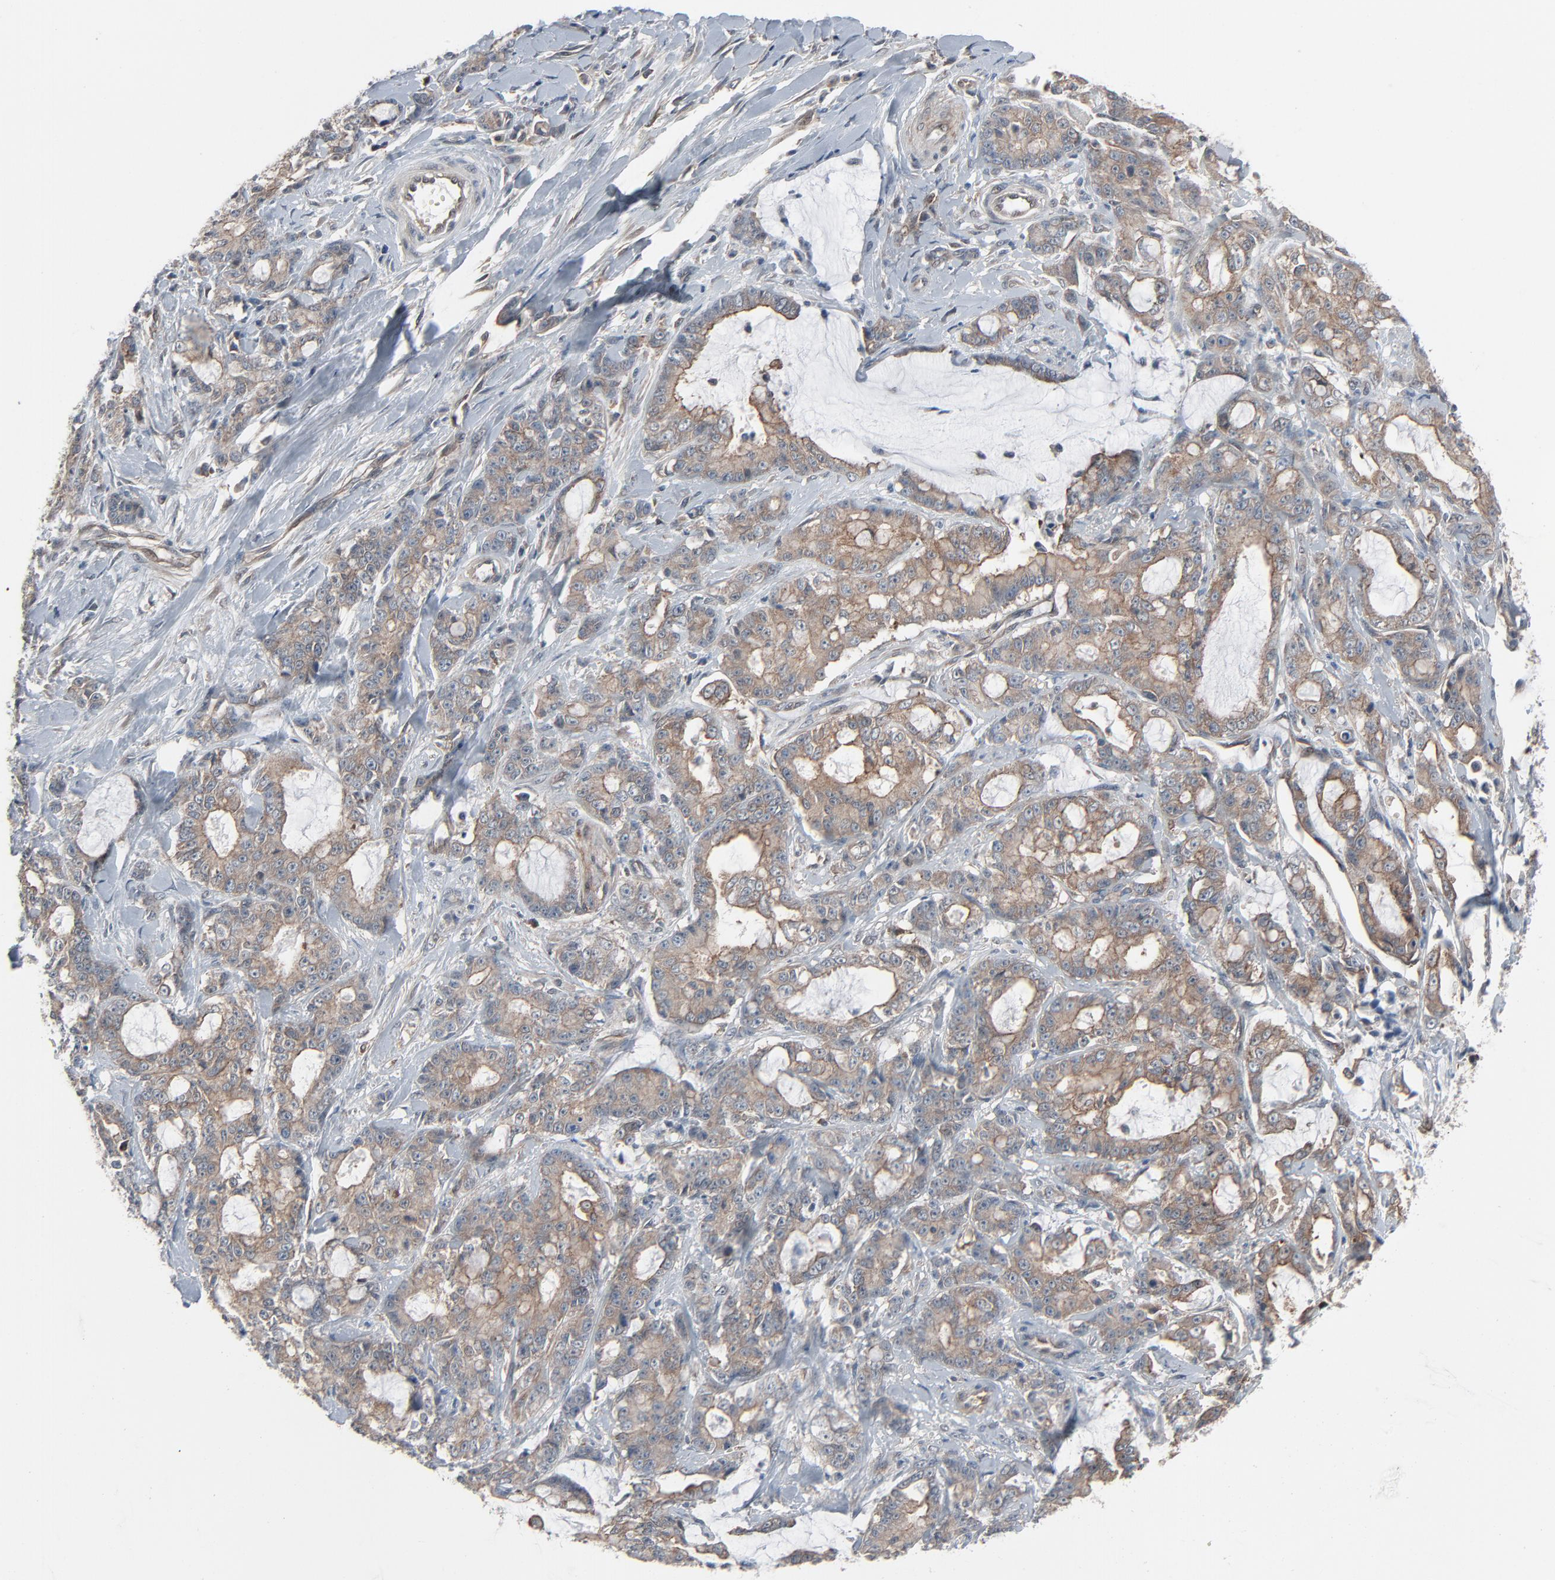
{"staining": {"intensity": "weak", "quantity": ">75%", "location": "cytoplasmic/membranous"}, "tissue": "pancreatic cancer", "cell_type": "Tumor cells", "image_type": "cancer", "snomed": [{"axis": "morphology", "description": "Adenocarcinoma, NOS"}, {"axis": "topography", "description": "Pancreas"}], "caption": "Pancreatic cancer stained with IHC reveals weak cytoplasmic/membranous staining in approximately >75% of tumor cells. The protein is shown in brown color, while the nuclei are stained blue.", "gene": "OPTN", "patient": {"sex": "female", "age": 73}}